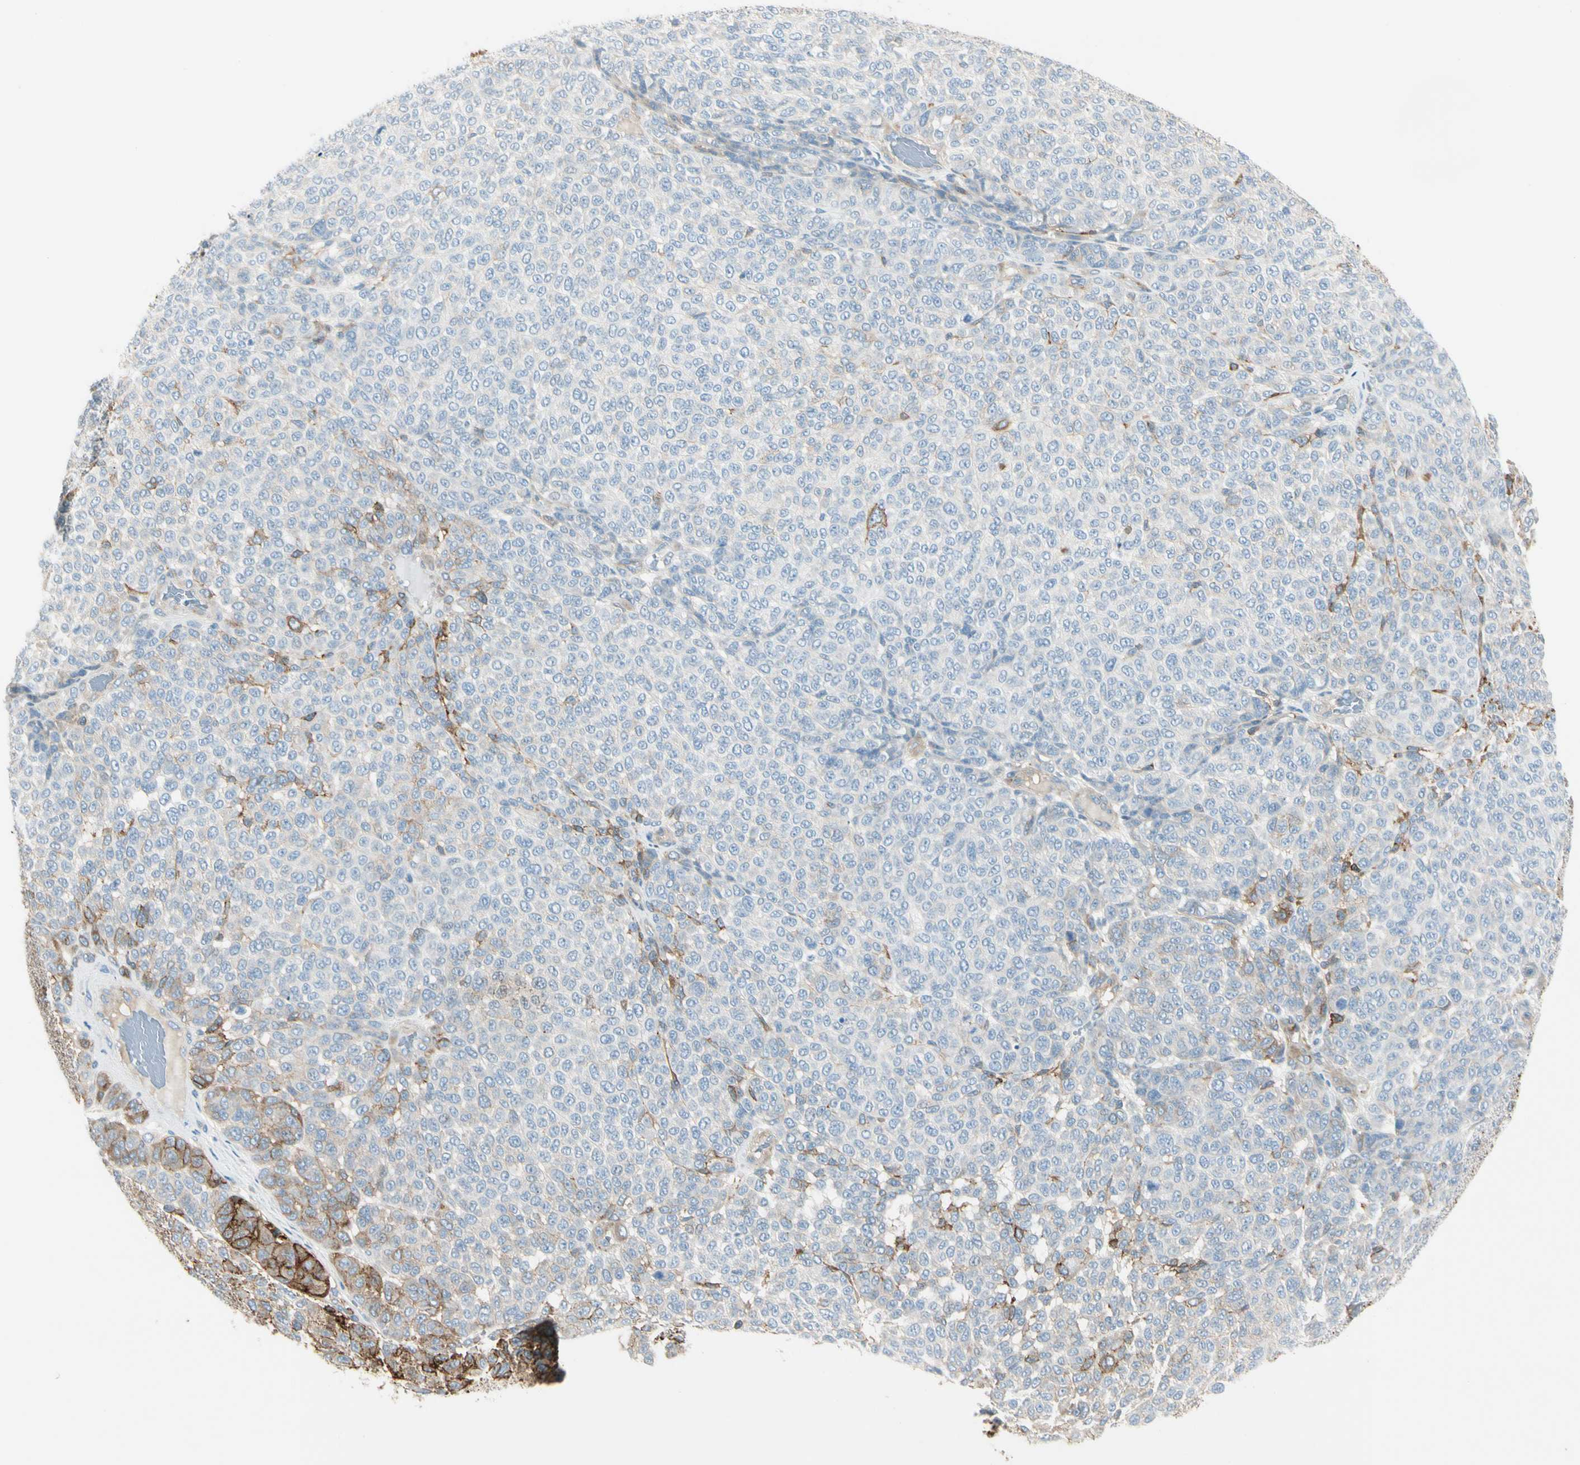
{"staining": {"intensity": "moderate", "quantity": "<25%", "location": "cytoplasmic/membranous"}, "tissue": "melanoma", "cell_type": "Tumor cells", "image_type": "cancer", "snomed": [{"axis": "morphology", "description": "Malignant melanoma, NOS"}, {"axis": "topography", "description": "Skin"}], "caption": "The photomicrograph exhibits staining of melanoma, revealing moderate cytoplasmic/membranous protein positivity (brown color) within tumor cells.", "gene": "ITGA3", "patient": {"sex": "male", "age": 59}}